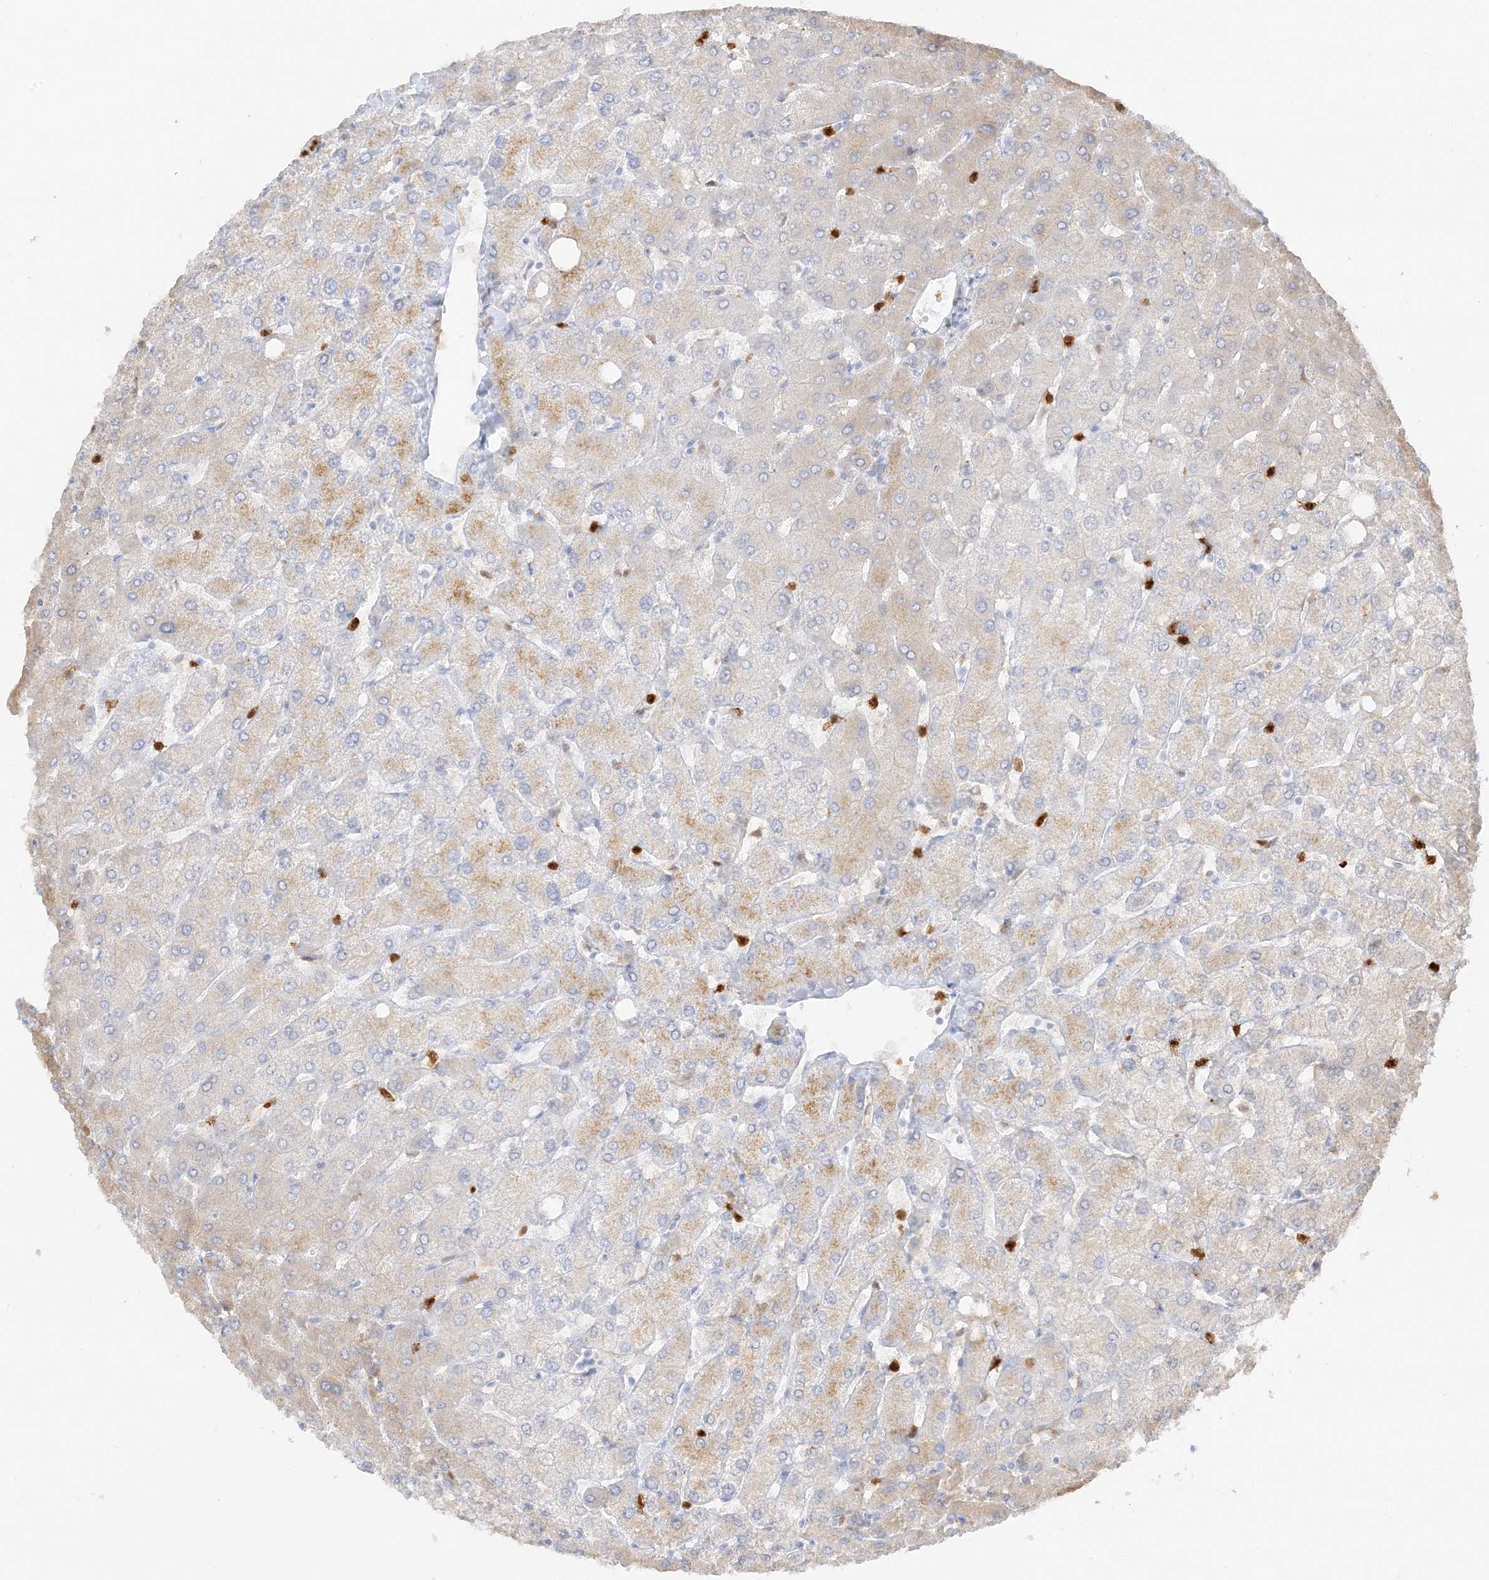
{"staining": {"intensity": "negative", "quantity": "none", "location": "none"}, "tissue": "liver", "cell_type": "Cholangiocytes", "image_type": "normal", "snomed": [{"axis": "morphology", "description": "Normal tissue, NOS"}, {"axis": "topography", "description": "Liver"}], "caption": "Histopathology image shows no significant protein positivity in cholangiocytes of benign liver. The staining is performed using DAB (3,3'-diaminobenzidine) brown chromogen with nuclei counter-stained in using hematoxylin.", "gene": "GCA", "patient": {"sex": "female", "age": 54}}